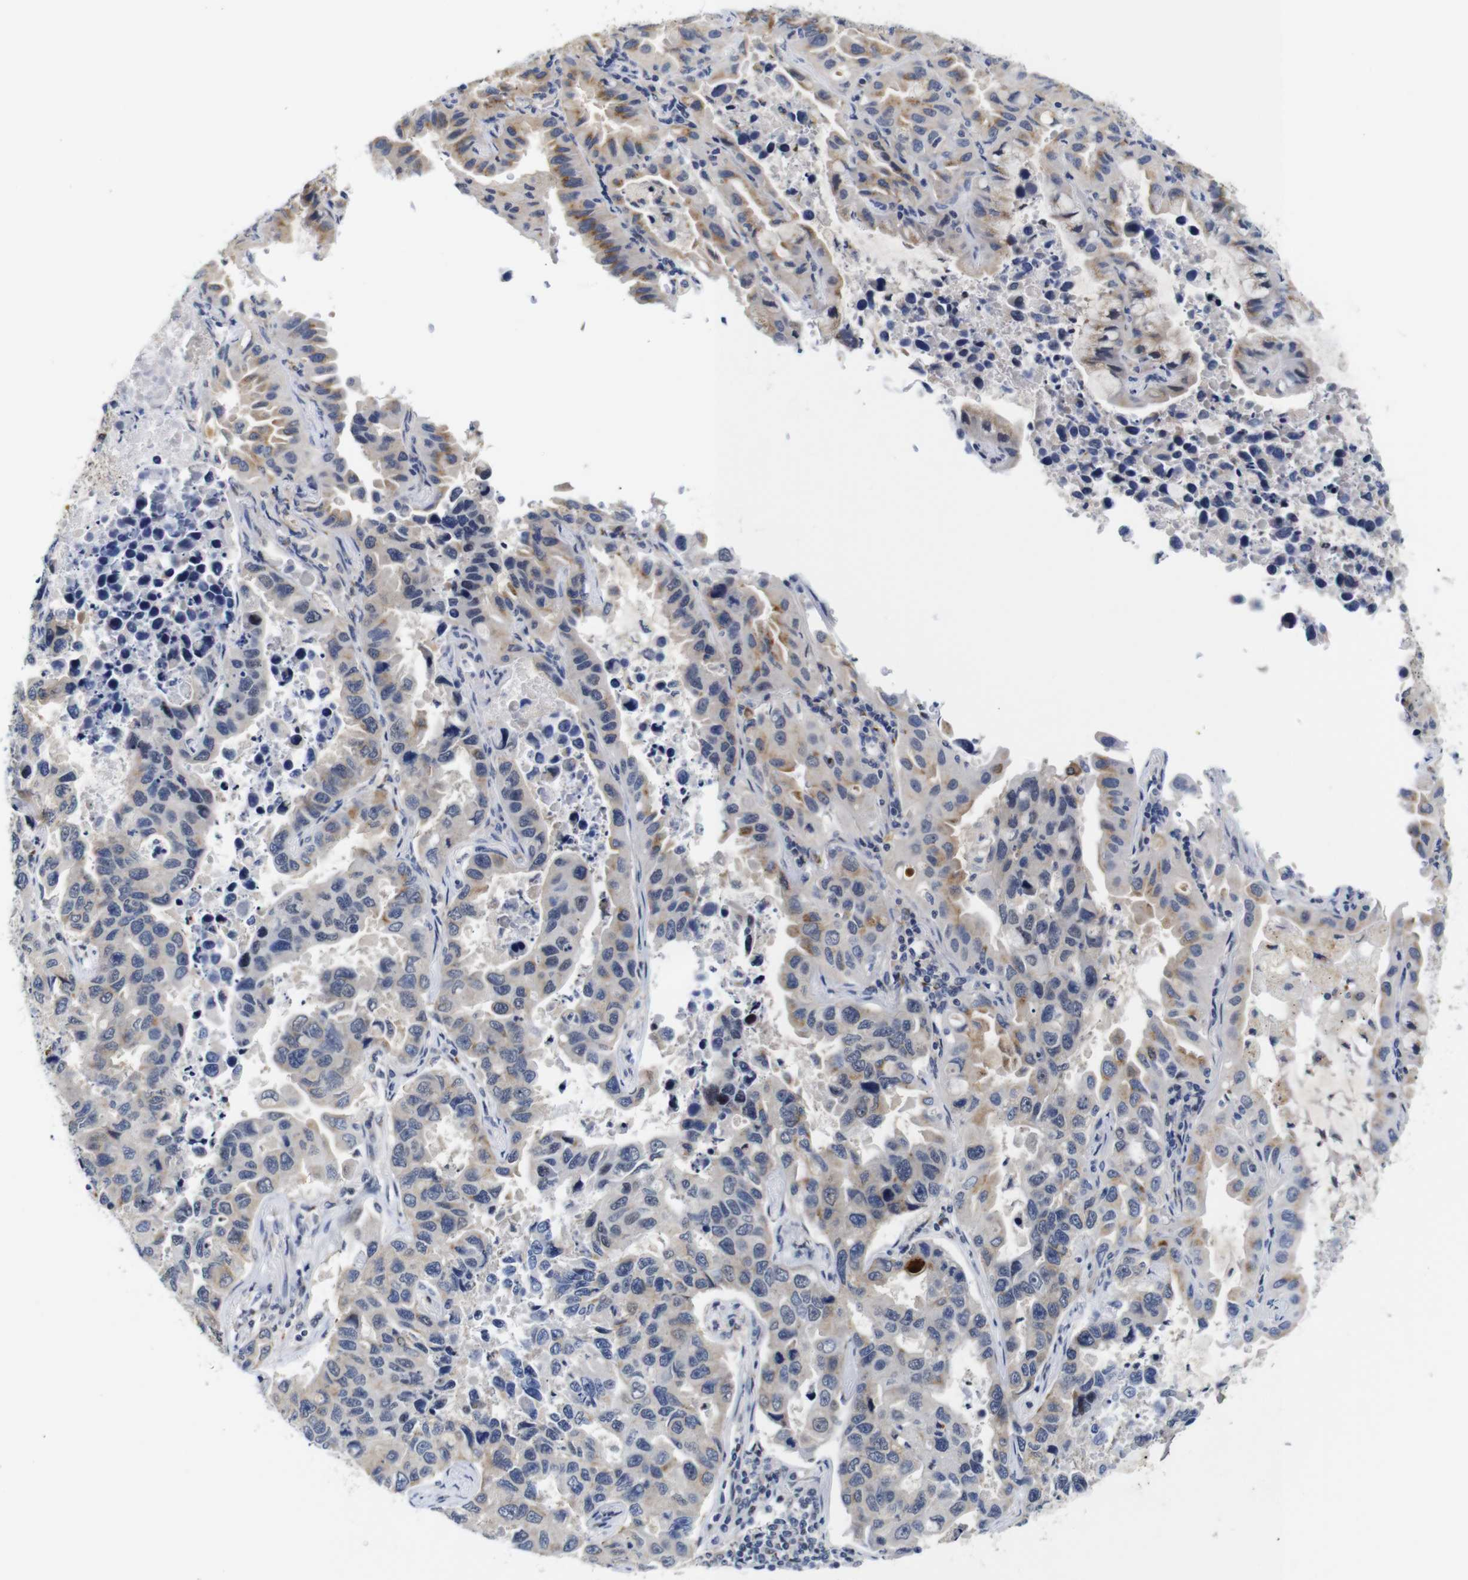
{"staining": {"intensity": "moderate", "quantity": "<25%", "location": "cytoplasmic/membranous"}, "tissue": "lung cancer", "cell_type": "Tumor cells", "image_type": "cancer", "snomed": [{"axis": "morphology", "description": "Adenocarcinoma, NOS"}, {"axis": "topography", "description": "Lung"}], "caption": "Lung cancer stained with a protein marker reveals moderate staining in tumor cells.", "gene": "FURIN", "patient": {"sex": "male", "age": 64}}